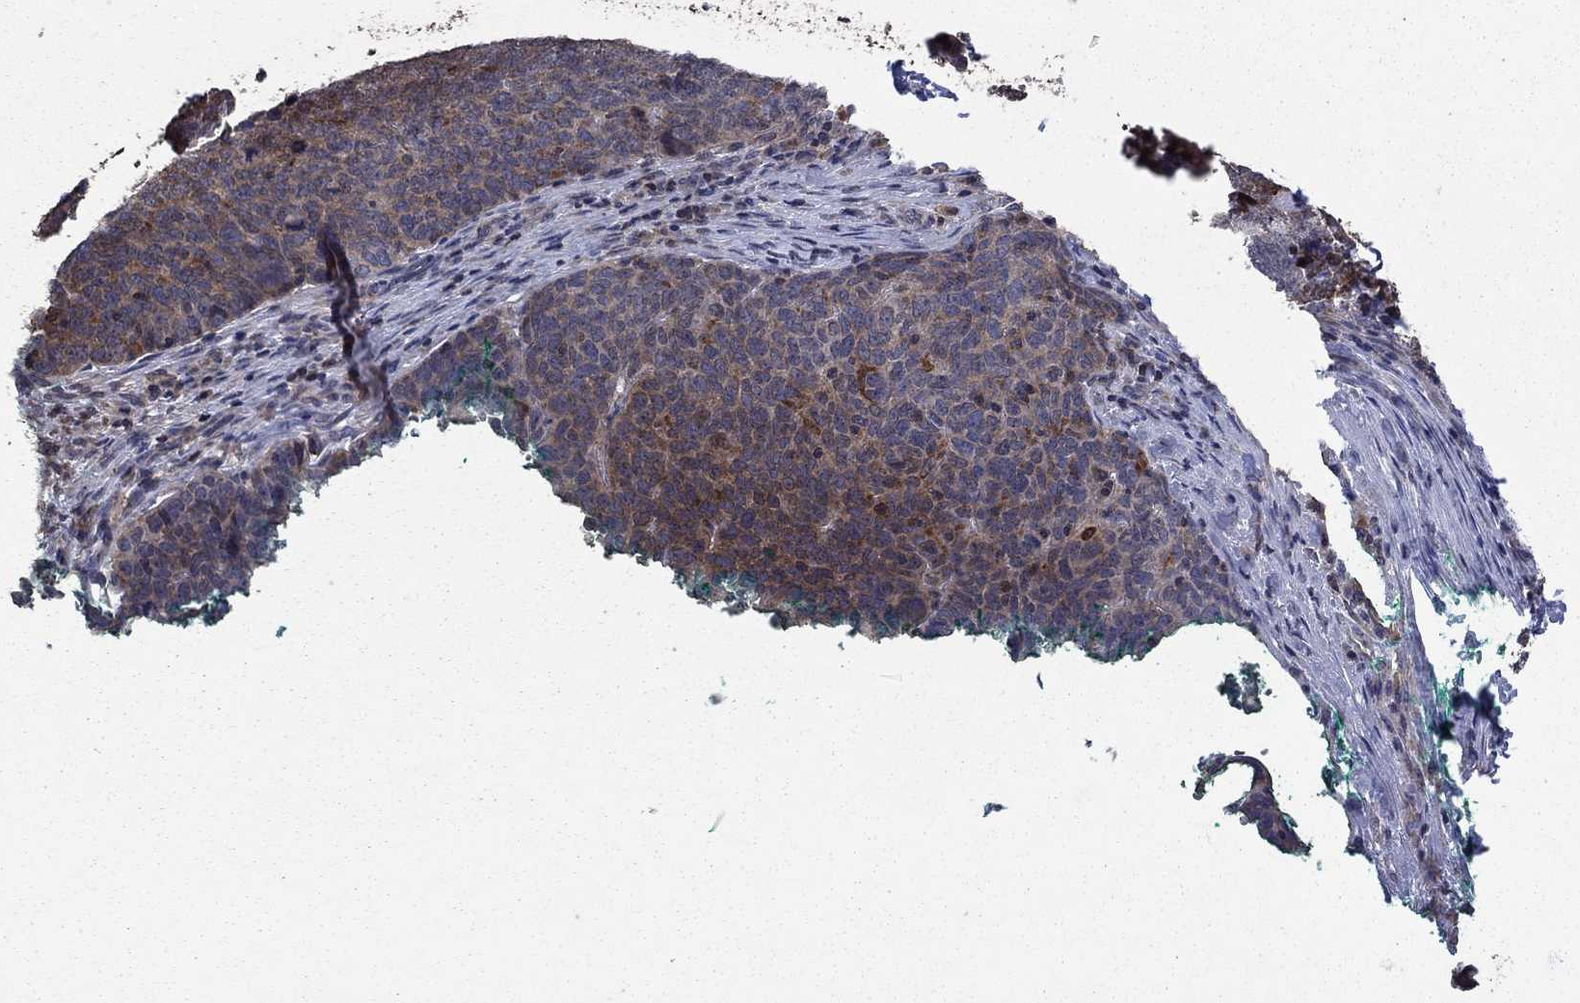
{"staining": {"intensity": "weak", "quantity": "<25%", "location": "cytoplasmic/membranous"}, "tissue": "skin cancer", "cell_type": "Tumor cells", "image_type": "cancer", "snomed": [{"axis": "morphology", "description": "Squamous cell carcinoma, NOS"}, {"axis": "topography", "description": "Skin"}, {"axis": "topography", "description": "Anal"}], "caption": "There is no significant positivity in tumor cells of skin cancer (squamous cell carcinoma).", "gene": "DVL1", "patient": {"sex": "female", "age": 51}}